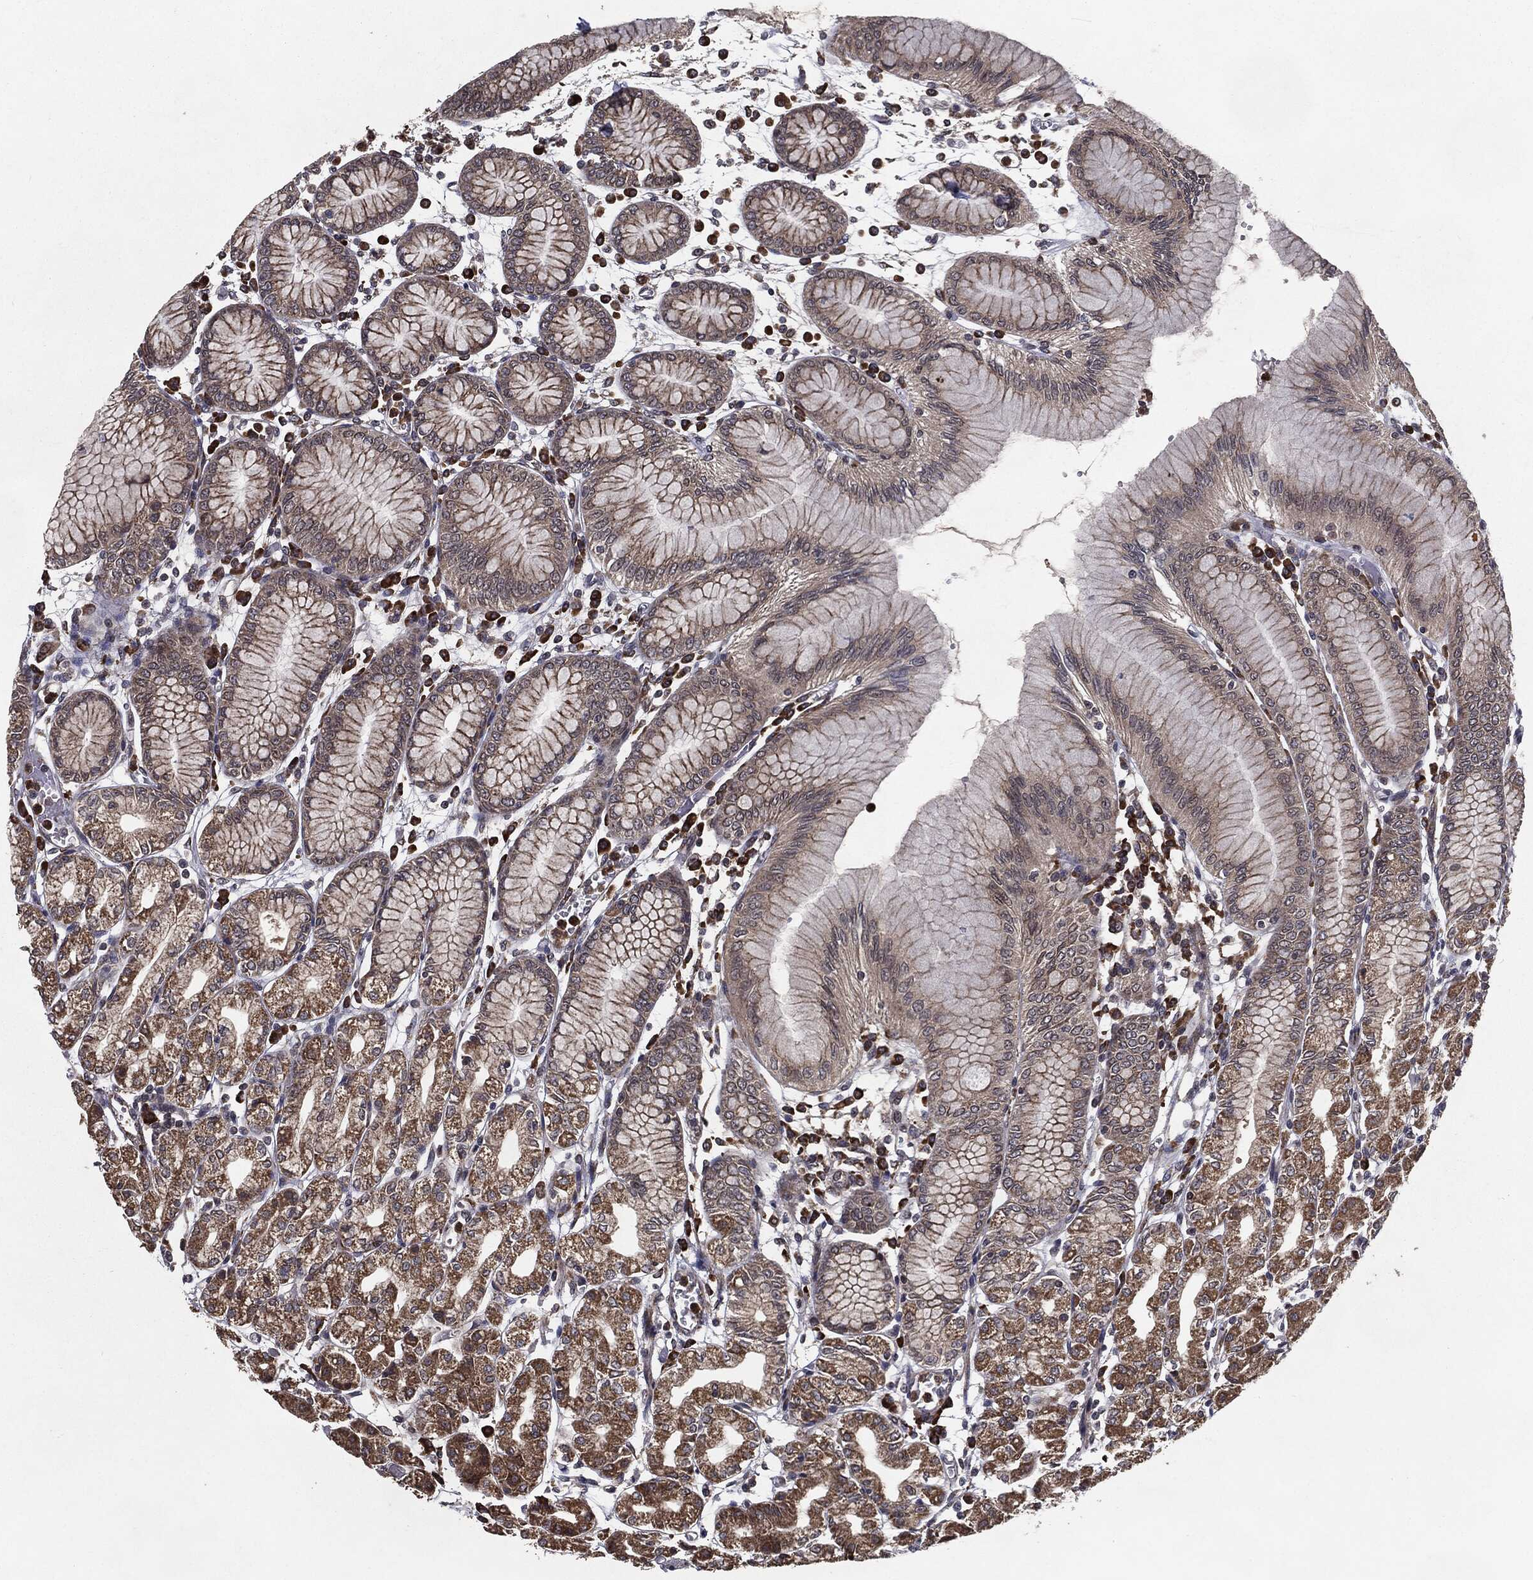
{"staining": {"intensity": "strong", "quantity": "25%-75%", "location": "cytoplasmic/membranous"}, "tissue": "stomach", "cell_type": "Glandular cells", "image_type": "normal", "snomed": [{"axis": "morphology", "description": "Normal tissue, NOS"}, {"axis": "topography", "description": "Skeletal muscle"}, {"axis": "topography", "description": "Stomach"}], "caption": "The photomicrograph demonstrates a brown stain indicating the presence of a protein in the cytoplasmic/membranous of glandular cells in stomach. The staining was performed using DAB (3,3'-diaminobenzidine), with brown indicating positive protein expression. Nuclei are stained blue with hematoxylin.", "gene": "HDAC5", "patient": {"sex": "female", "age": 57}}